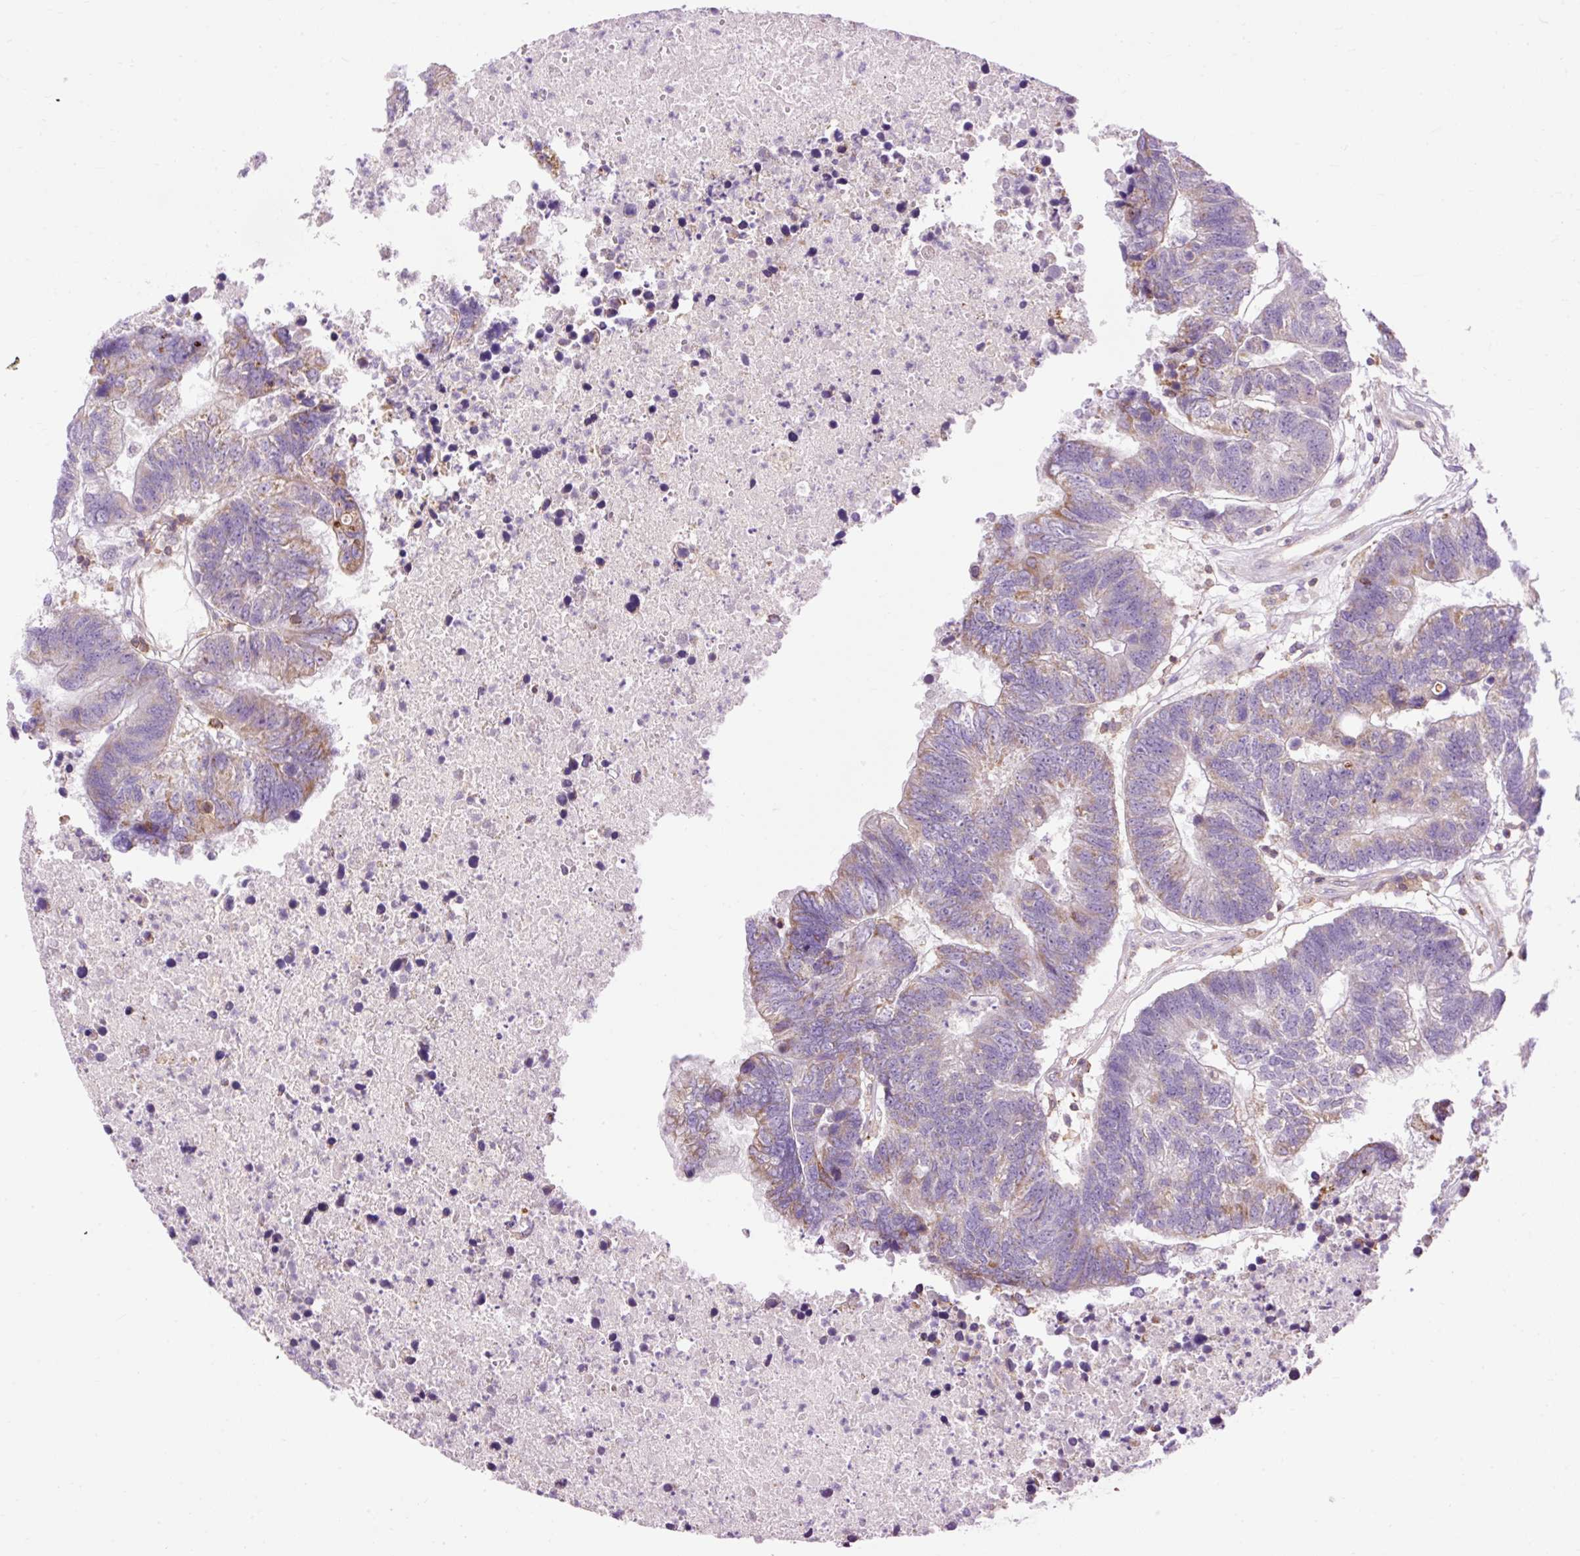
{"staining": {"intensity": "moderate", "quantity": "<25%", "location": "cytoplasmic/membranous"}, "tissue": "colorectal cancer", "cell_type": "Tumor cells", "image_type": "cancer", "snomed": [{"axis": "morphology", "description": "Adenocarcinoma, NOS"}, {"axis": "topography", "description": "Colon"}], "caption": "This image shows IHC staining of human colorectal cancer (adenocarcinoma), with low moderate cytoplasmic/membranous expression in approximately <25% of tumor cells.", "gene": "CD83", "patient": {"sex": "female", "age": 48}}